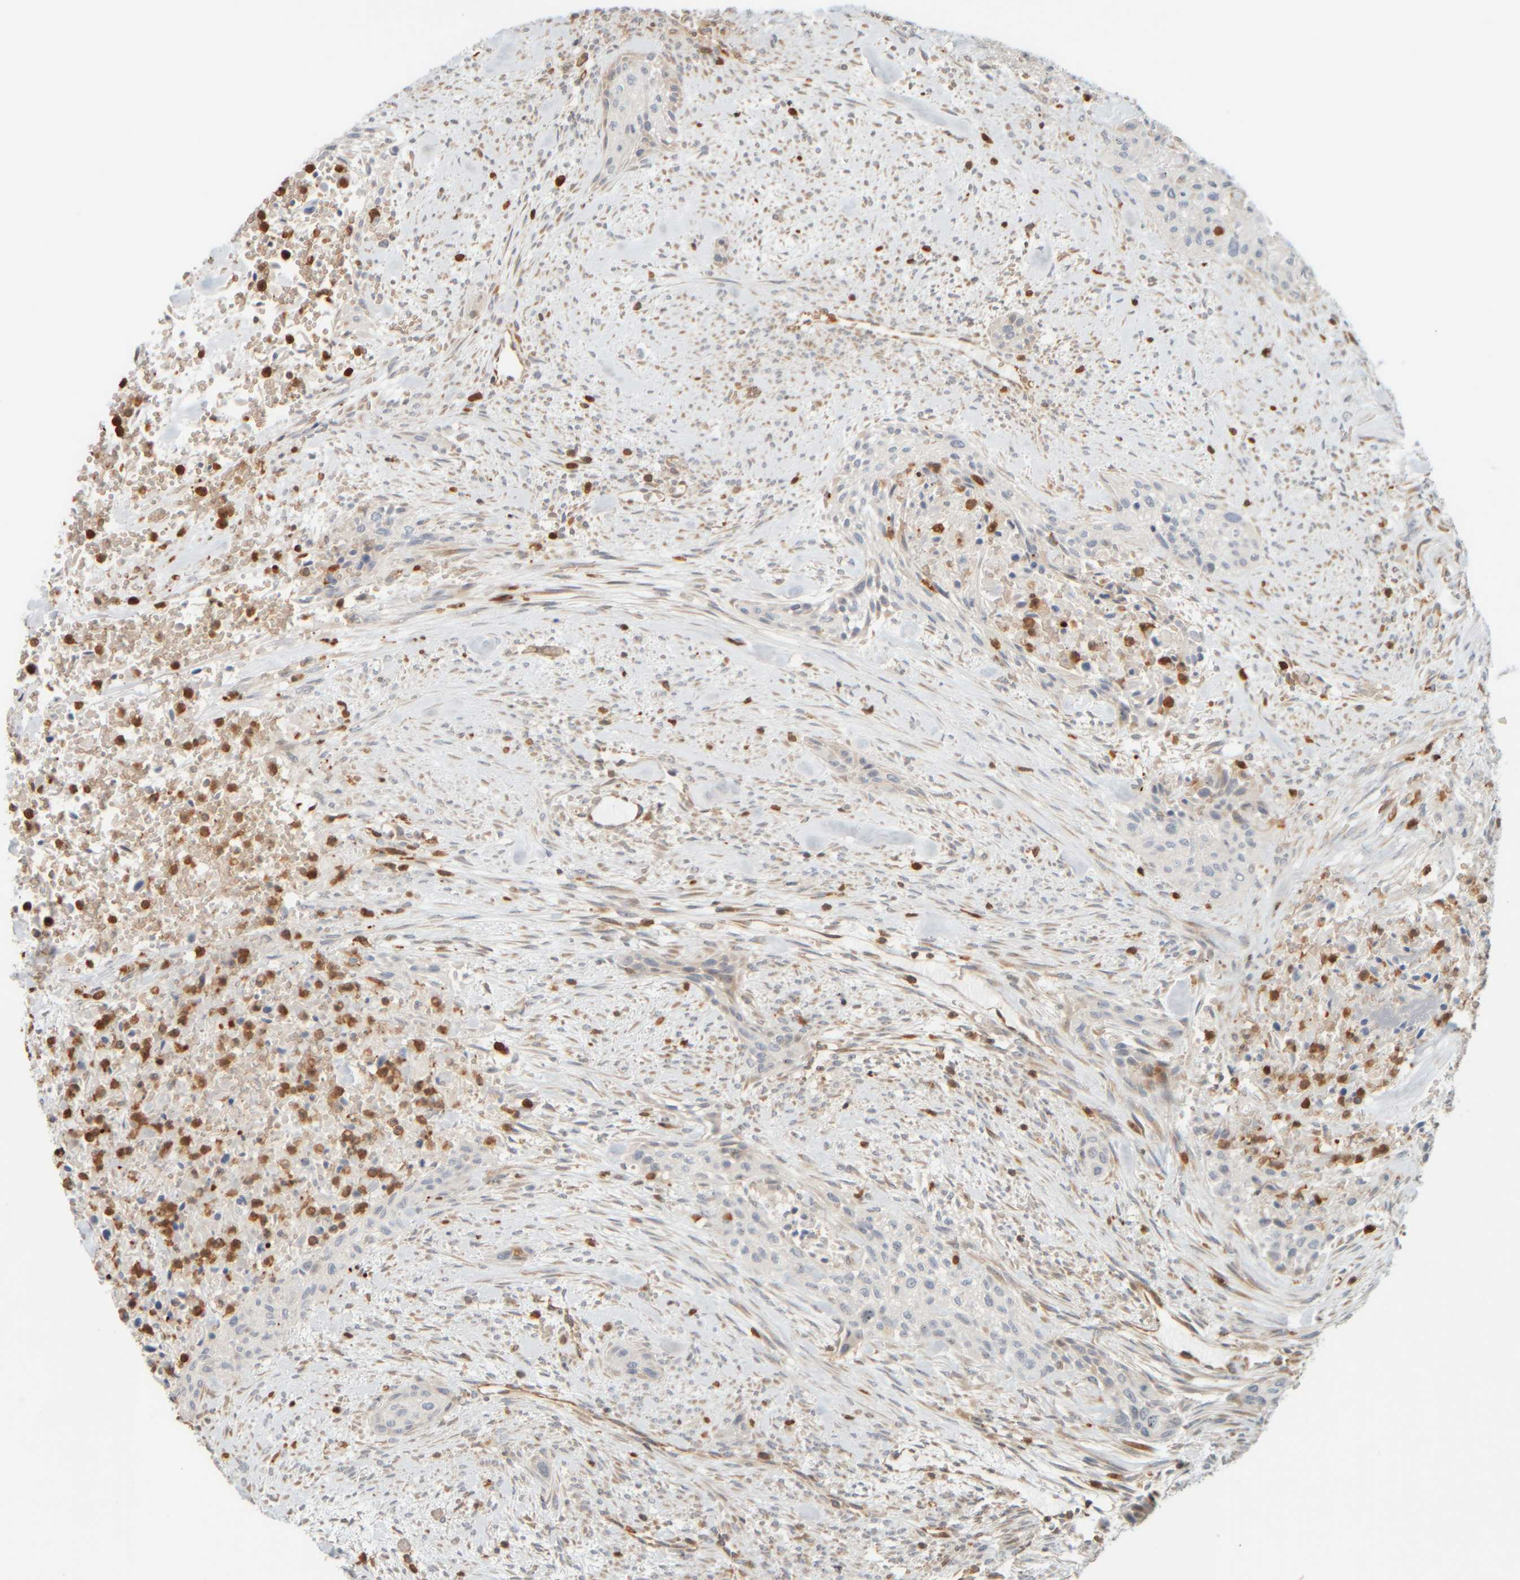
{"staining": {"intensity": "negative", "quantity": "none", "location": "none"}, "tissue": "urothelial cancer", "cell_type": "Tumor cells", "image_type": "cancer", "snomed": [{"axis": "morphology", "description": "Urothelial carcinoma, High grade"}, {"axis": "topography", "description": "Urinary bladder"}], "caption": "Immunohistochemical staining of human urothelial carcinoma (high-grade) reveals no significant staining in tumor cells.", "gene": "PTGES3L-AARSD1", "patient": {"sex": "male", "age": 35}}